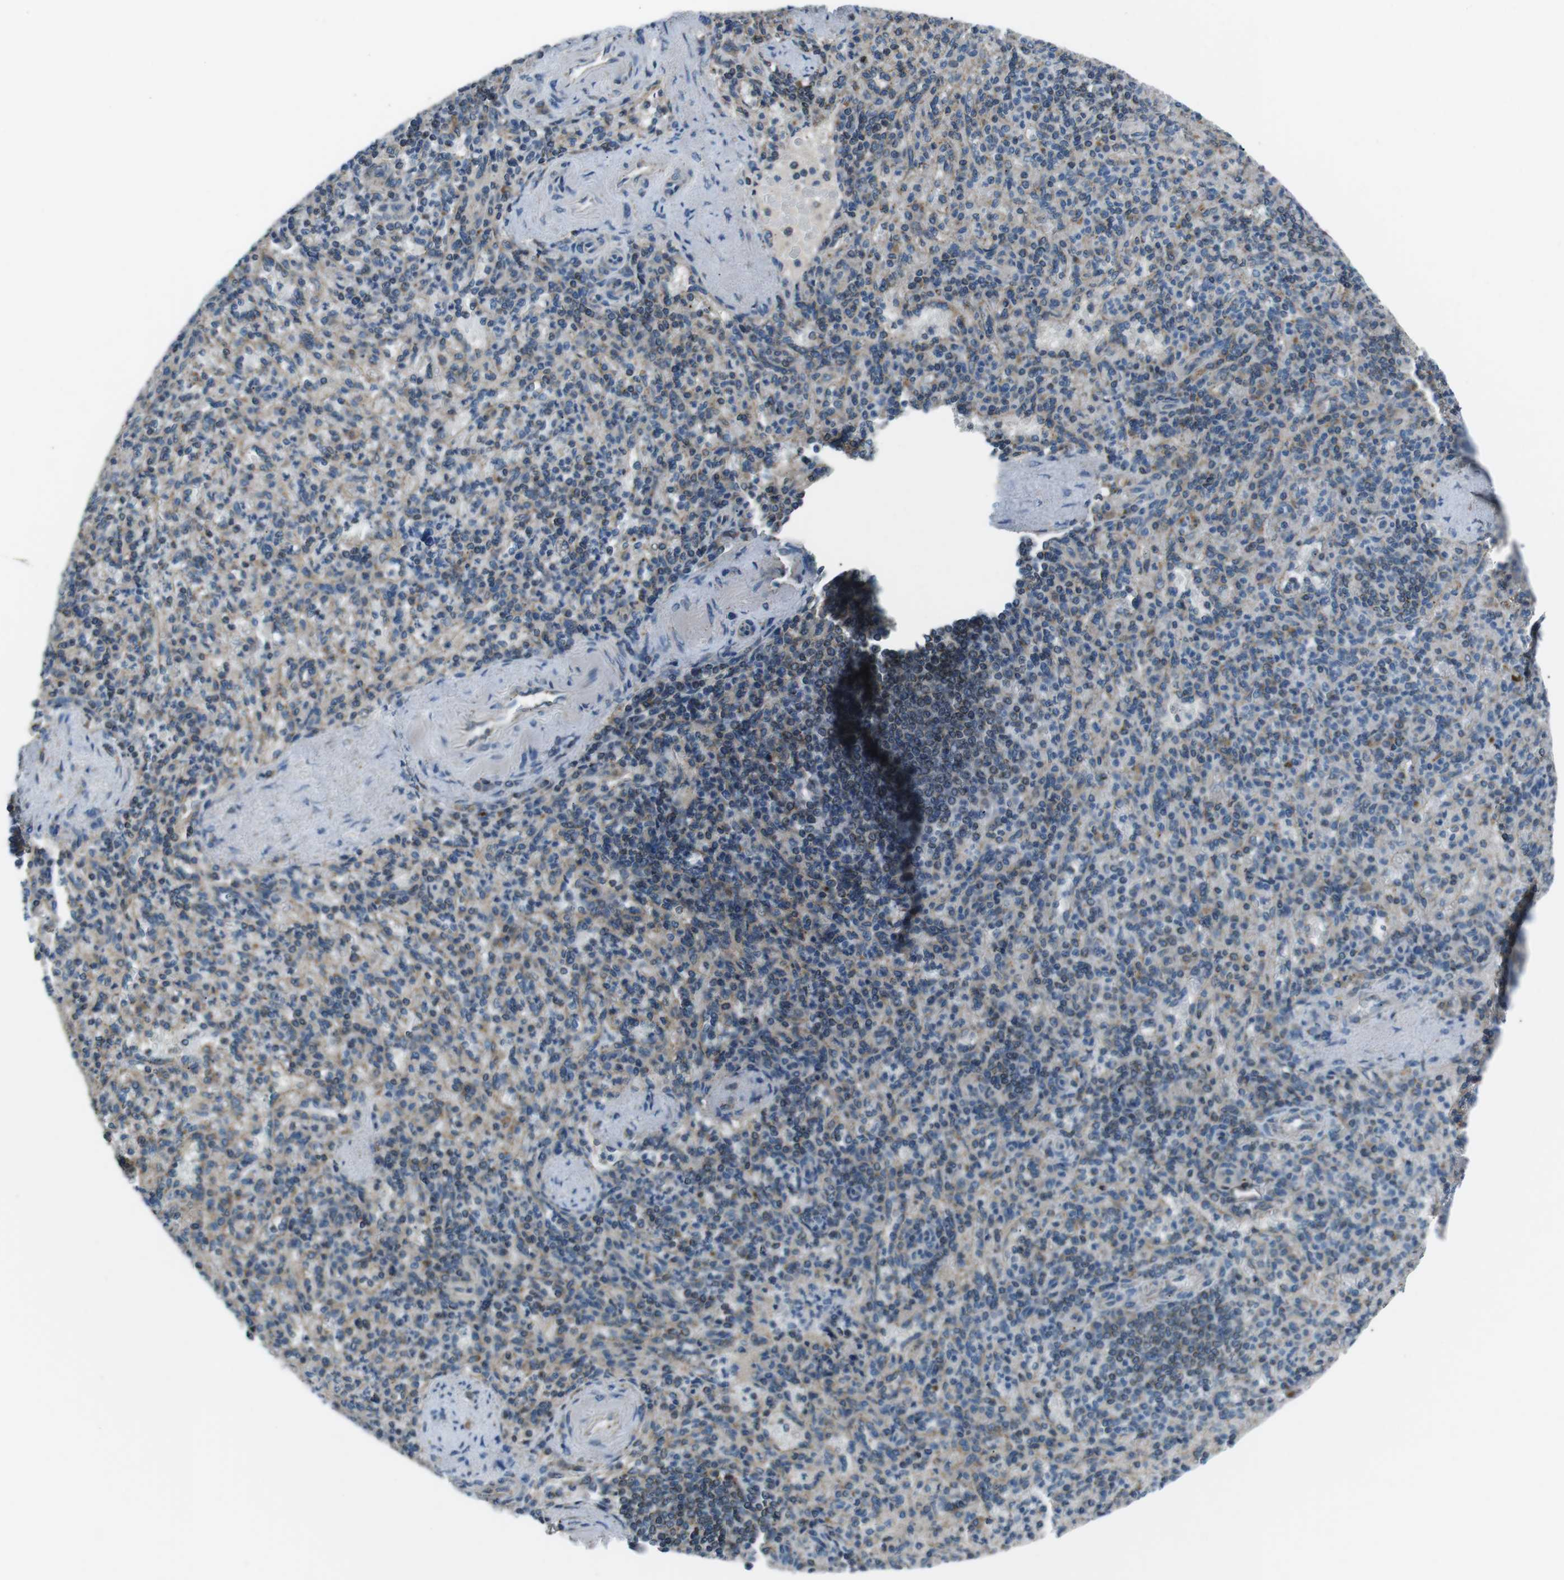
{"staining": {"intensity": "weak", "quantity": "25%-75%", "location": "cytoplasmic/membranous"}, "tissue": "spleen", "cell_type": "Cells in red pulp", "image_type": "normal", "snomed": [{"axis": "morphology", "description": "Normal tissue, NOS"}, {"axis": "topography", "description": "Spleen"}], "caption": "Protein staining of unremarkable spleen exhibits weak cytoplasmic/membranous positivity in approximately 25%-75% of cells in red pulp.", "gene": "FAM3B", "patient": {"sex": "female", "age": 74}}